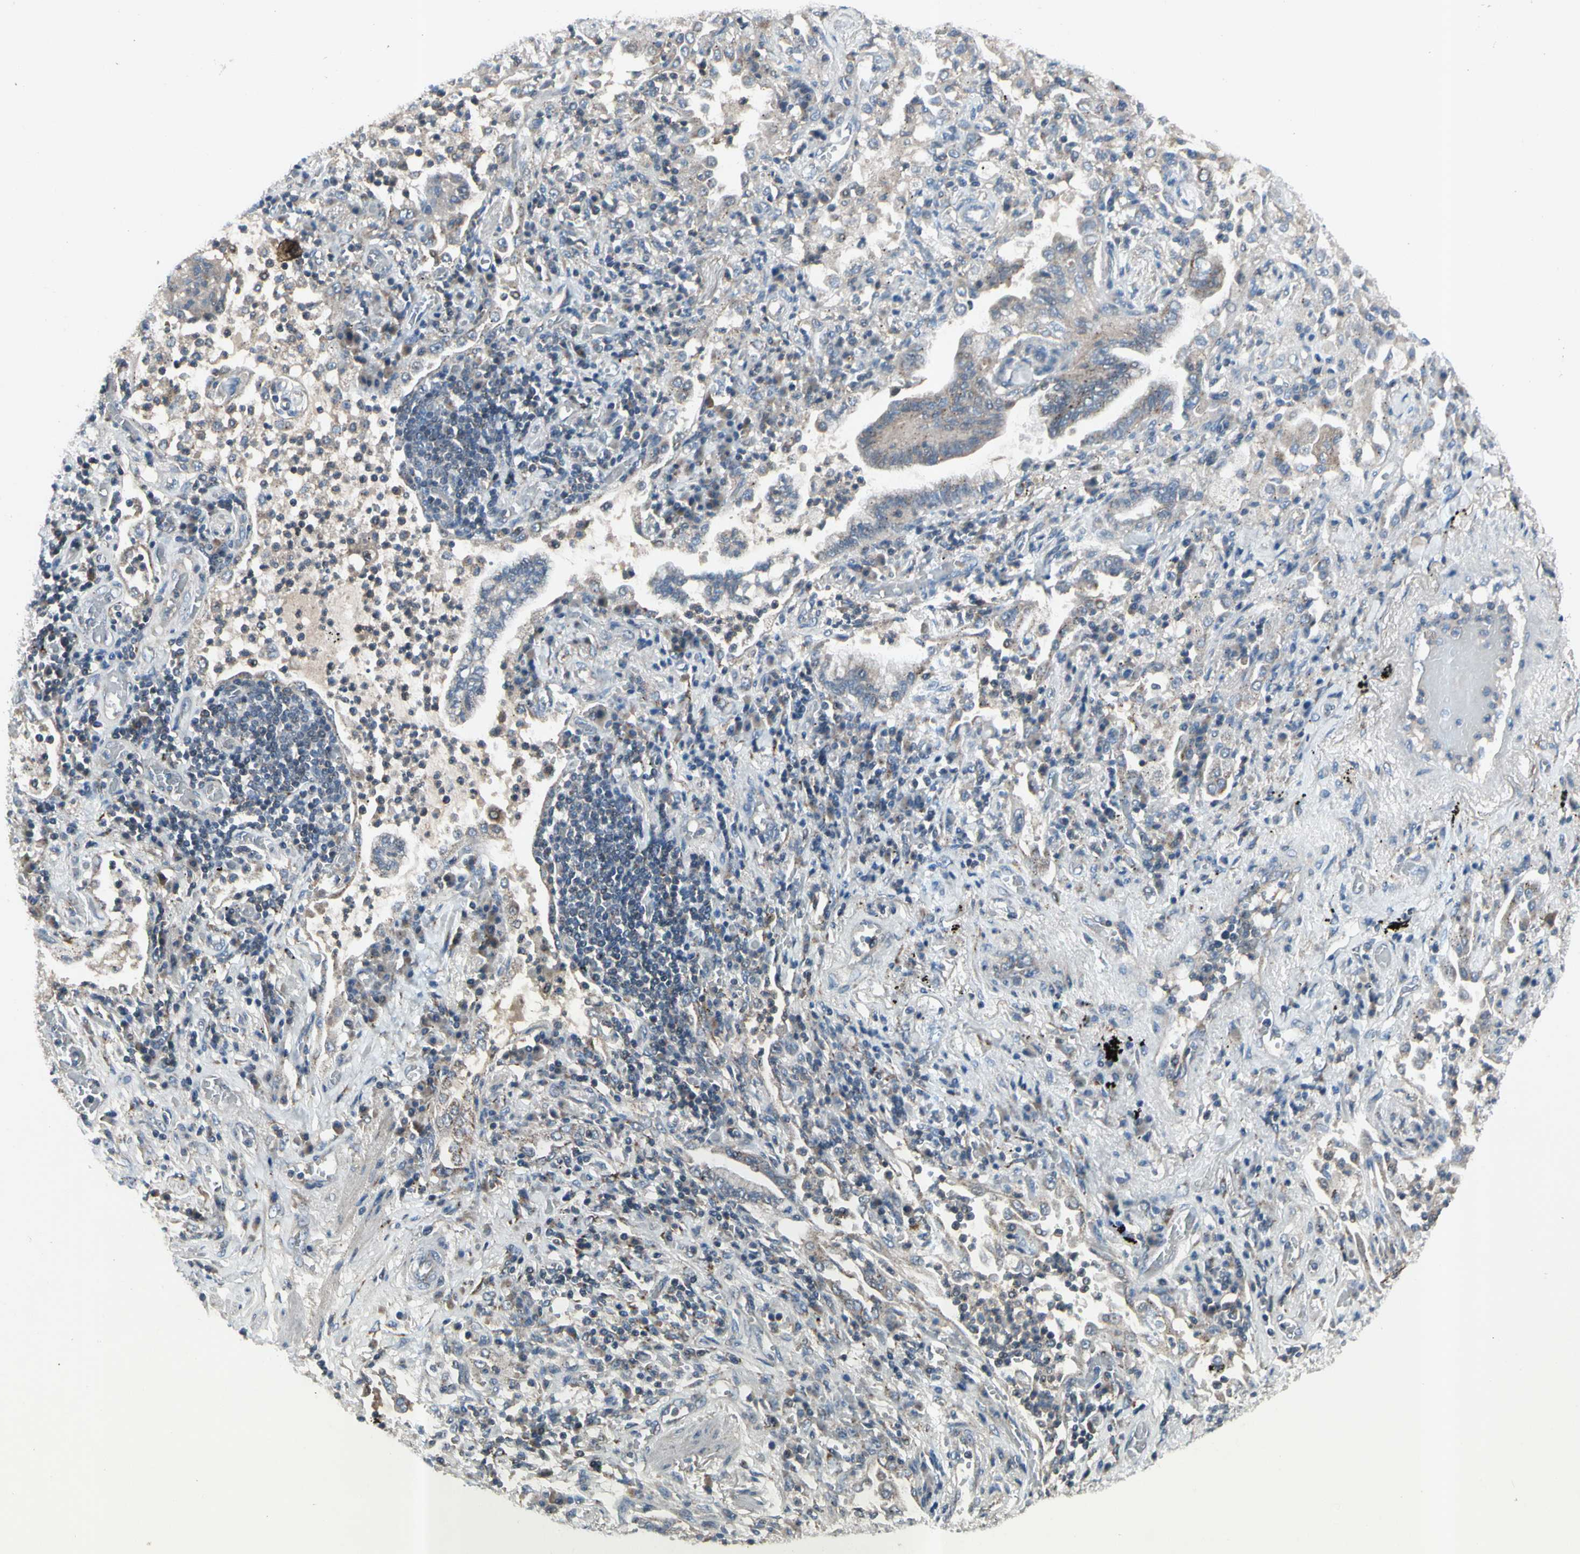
{"staining": {"intensity": "weak", "quantity": "25%-75%", "location": "cytoplasmic/membranous"}, "tissue": "lung cancer", "cell_type": "Tumor cells", "image_type": "cancer", "snomed": [{"axis": "morphology", "description": "Normal tissue, NOS"}, {"axis": "morphology", "description": "Adenocarcinoma, NOS"}, {"axis": "topography", "description": "Bronchus"}, {"axis": "topography", "description": "Lung"}], "caption": "Weak cytoplasmic/membranous expression is present in approximately 25%-75% of tumor cells in adenocarcinoma (lung).", "gene": "NMI", "patient": {"sex": "female", "age": 70}}